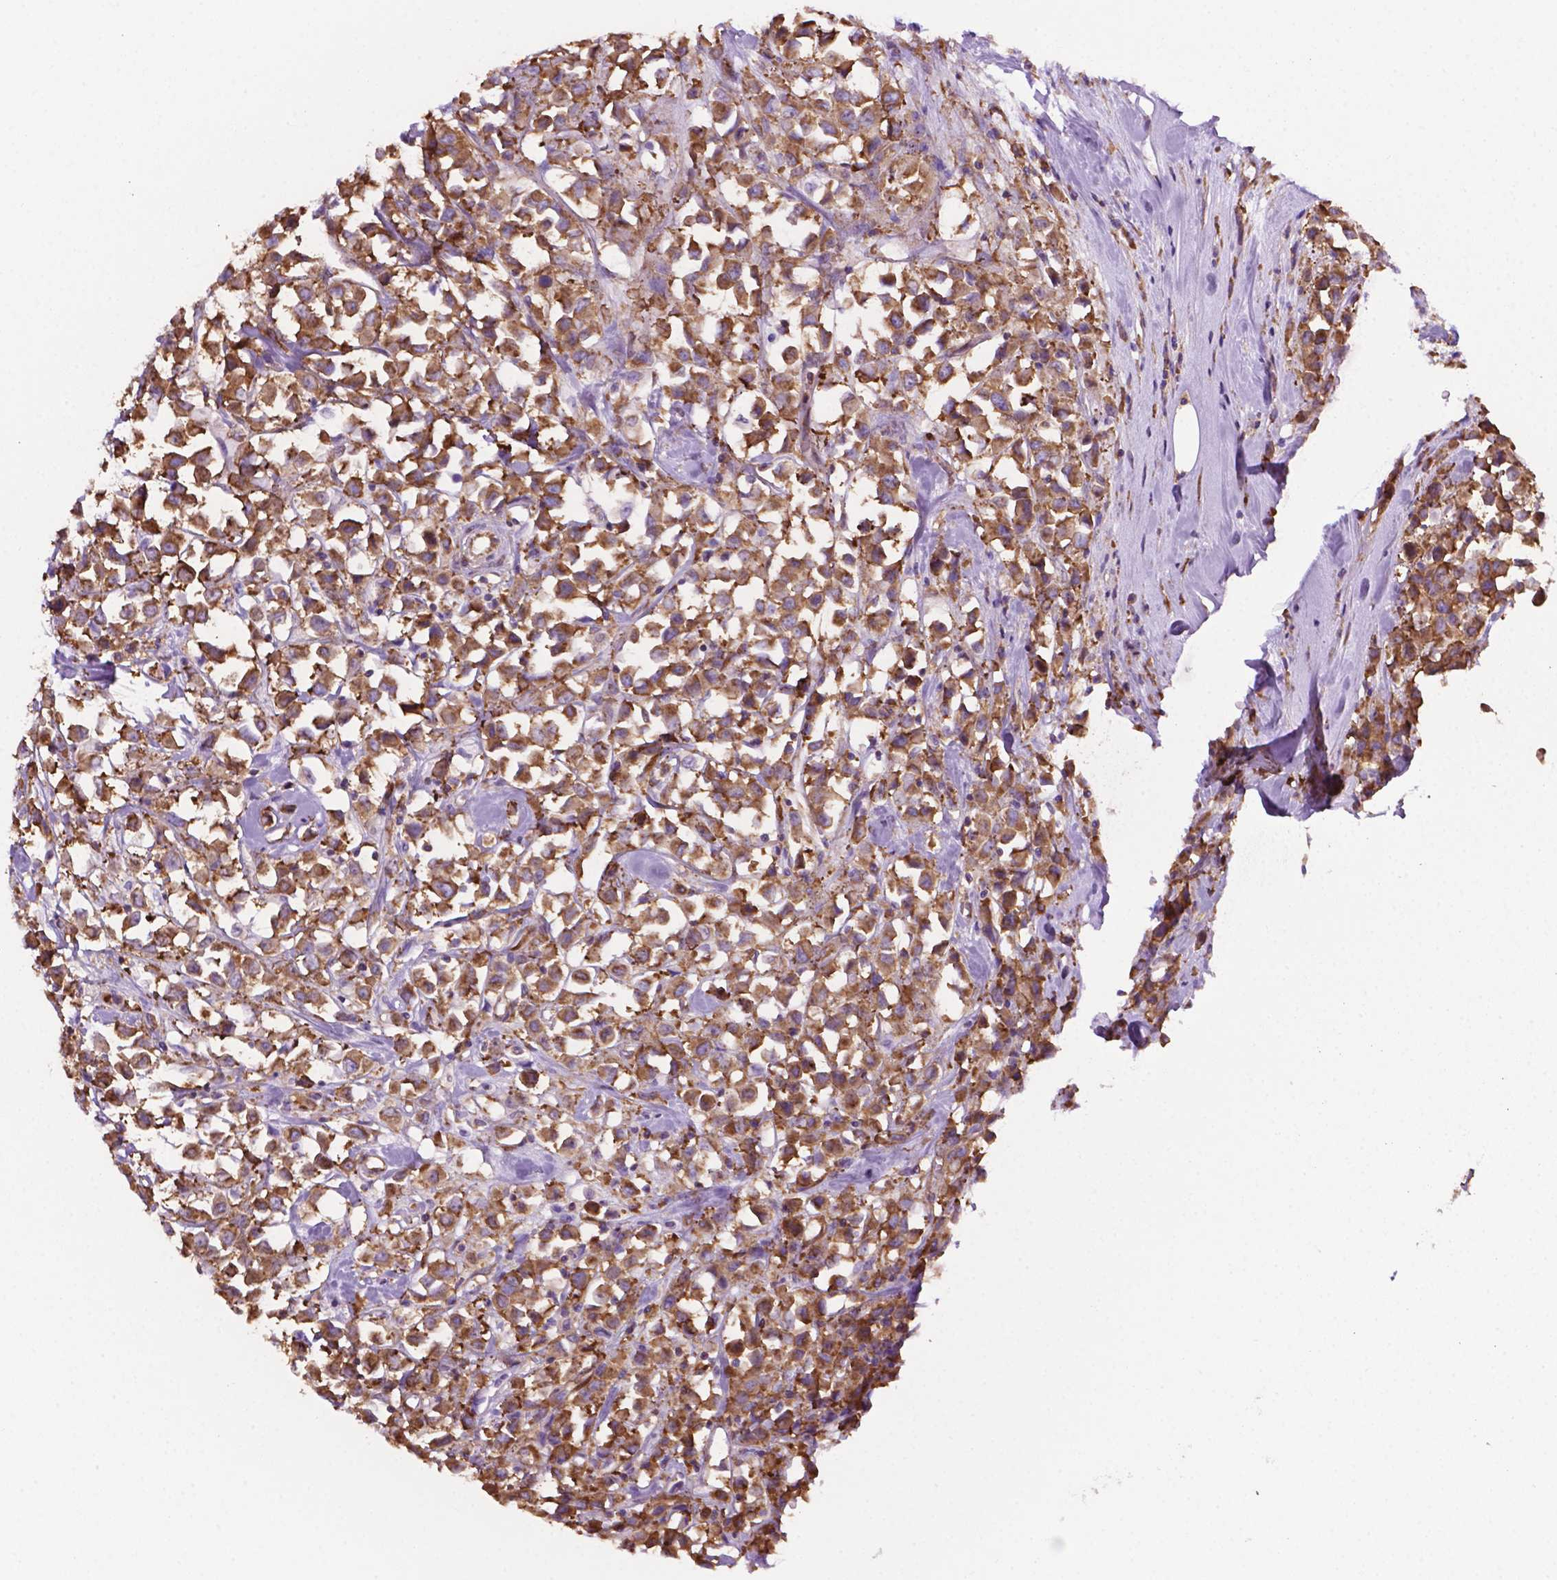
{"staining": {"intensity": "moderate", "quantity": ">75%", "location": "cytoplasmic/membranous"}, "tissue": "breast cancer", "cell_type": "Tumor cells", "image_type": "cancer", "snomed": [{"axis": "morphology", "description": "Duct carcinoma"}, {"axis": "topography", "description": "Breast"}], "caption": "Invasive ductal carcinoma (breast) was stained to show a protein in brown. There is medium levels of moderate cytoplasmic/membranous positivity in about >75% of tumor cells. The staining was performed using DAB, with brown indicating positive protein expression. Nuclei are stained blue with hematoxylin.", "gene": "RPL29", "patient": {"sex": "female", "age": 61}}